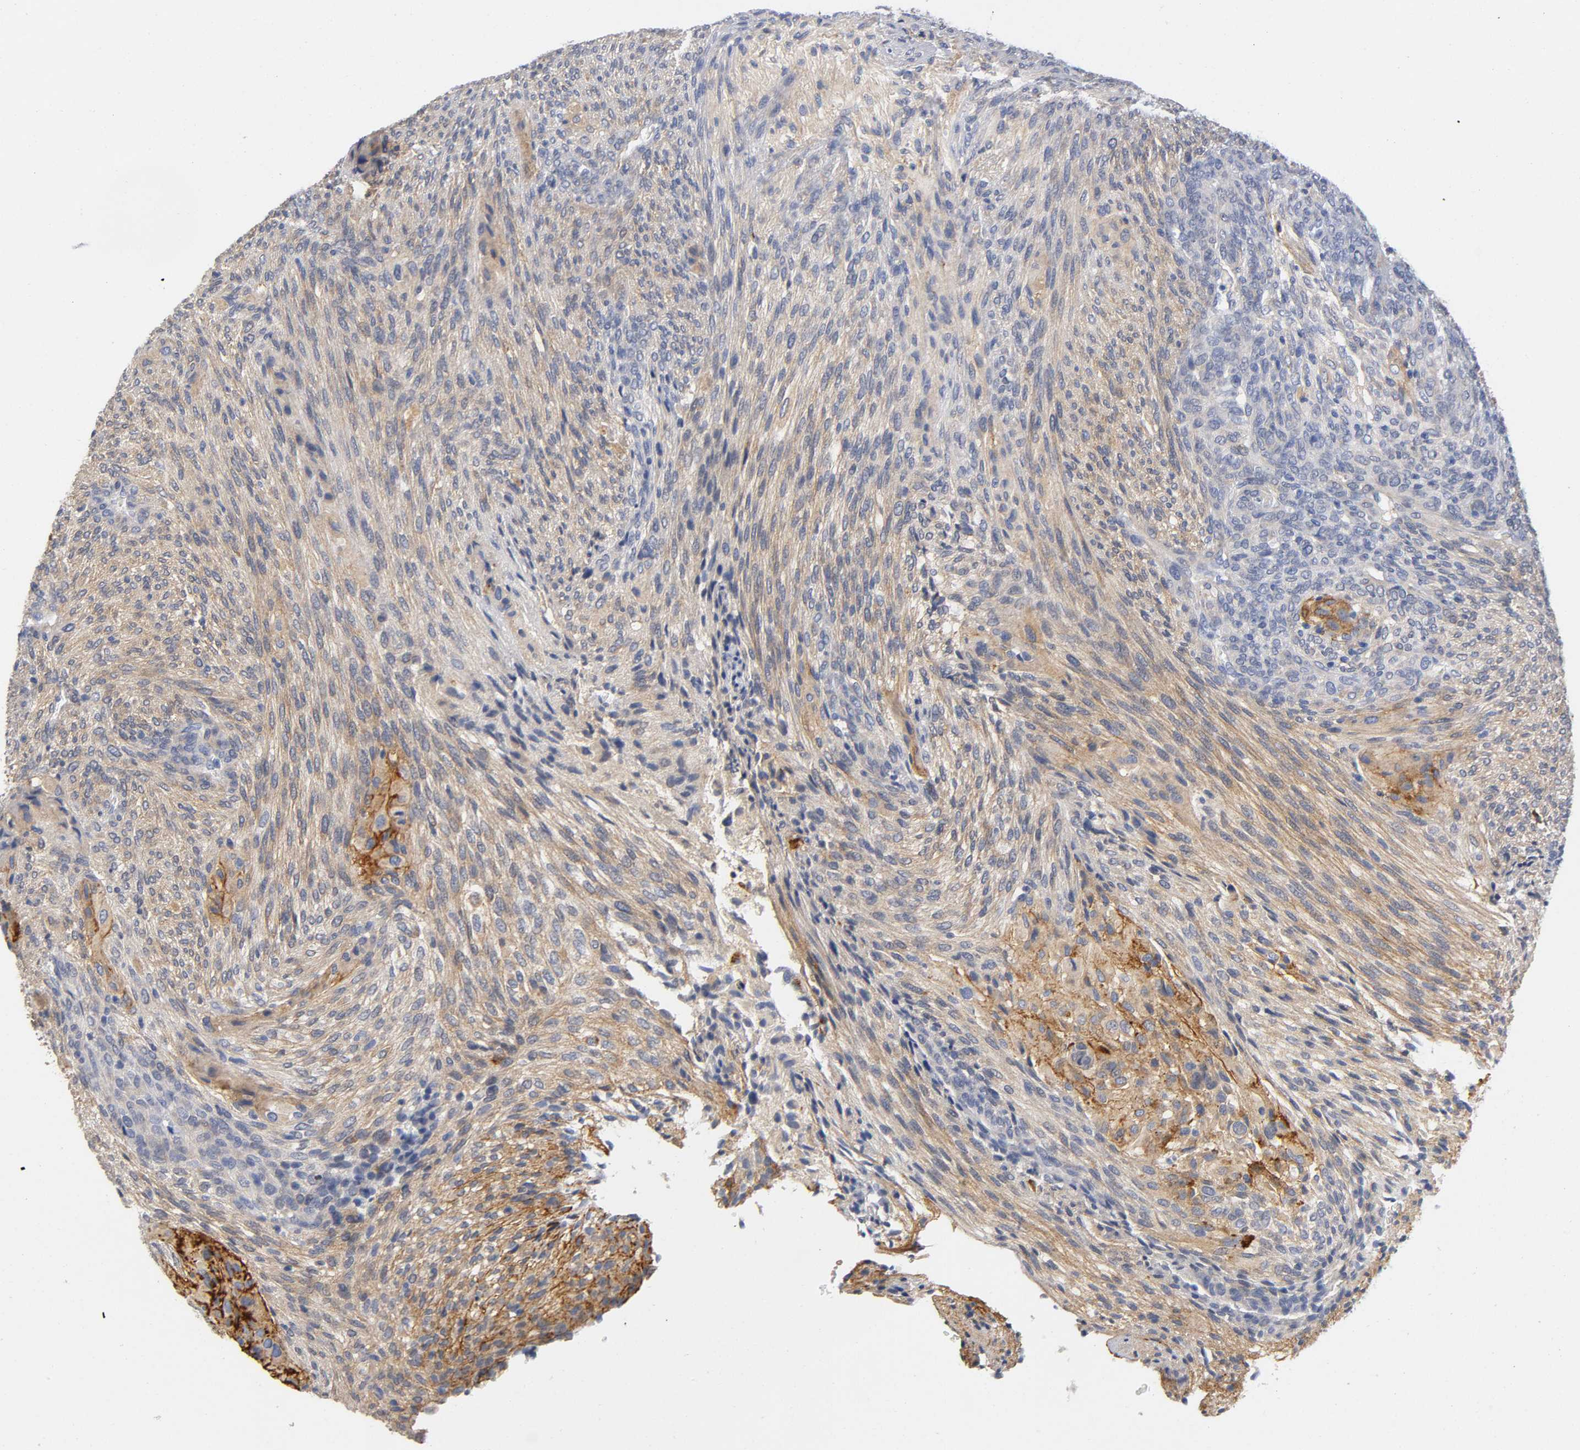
{"staining": {"intensity": "moderate", "quantity": ">75%", "location": "cytoplasmic/membranous"}, "tissue": "glioma", "cell_type": "Tumor cells", "image_type": "cancer", "snomed": [{"axis": "morphology", "description": "Glioma, malignant, High grade"}, {"axis": "topography", "description": "Cerebral cortex"}], "caption": "Protein staining demonstrates moderate cytoplasmic/membranous staining in approximately >75% of tumor cells in high-grade glioma (malignant). The staining was performed using DAB (3,3'-diaminobenzidine), with brown indicating positive protein expression. Nuclei are stained blue with hematoxylin.", "gene": "TNC", "patient": {"sex": "female", "age": 55}}